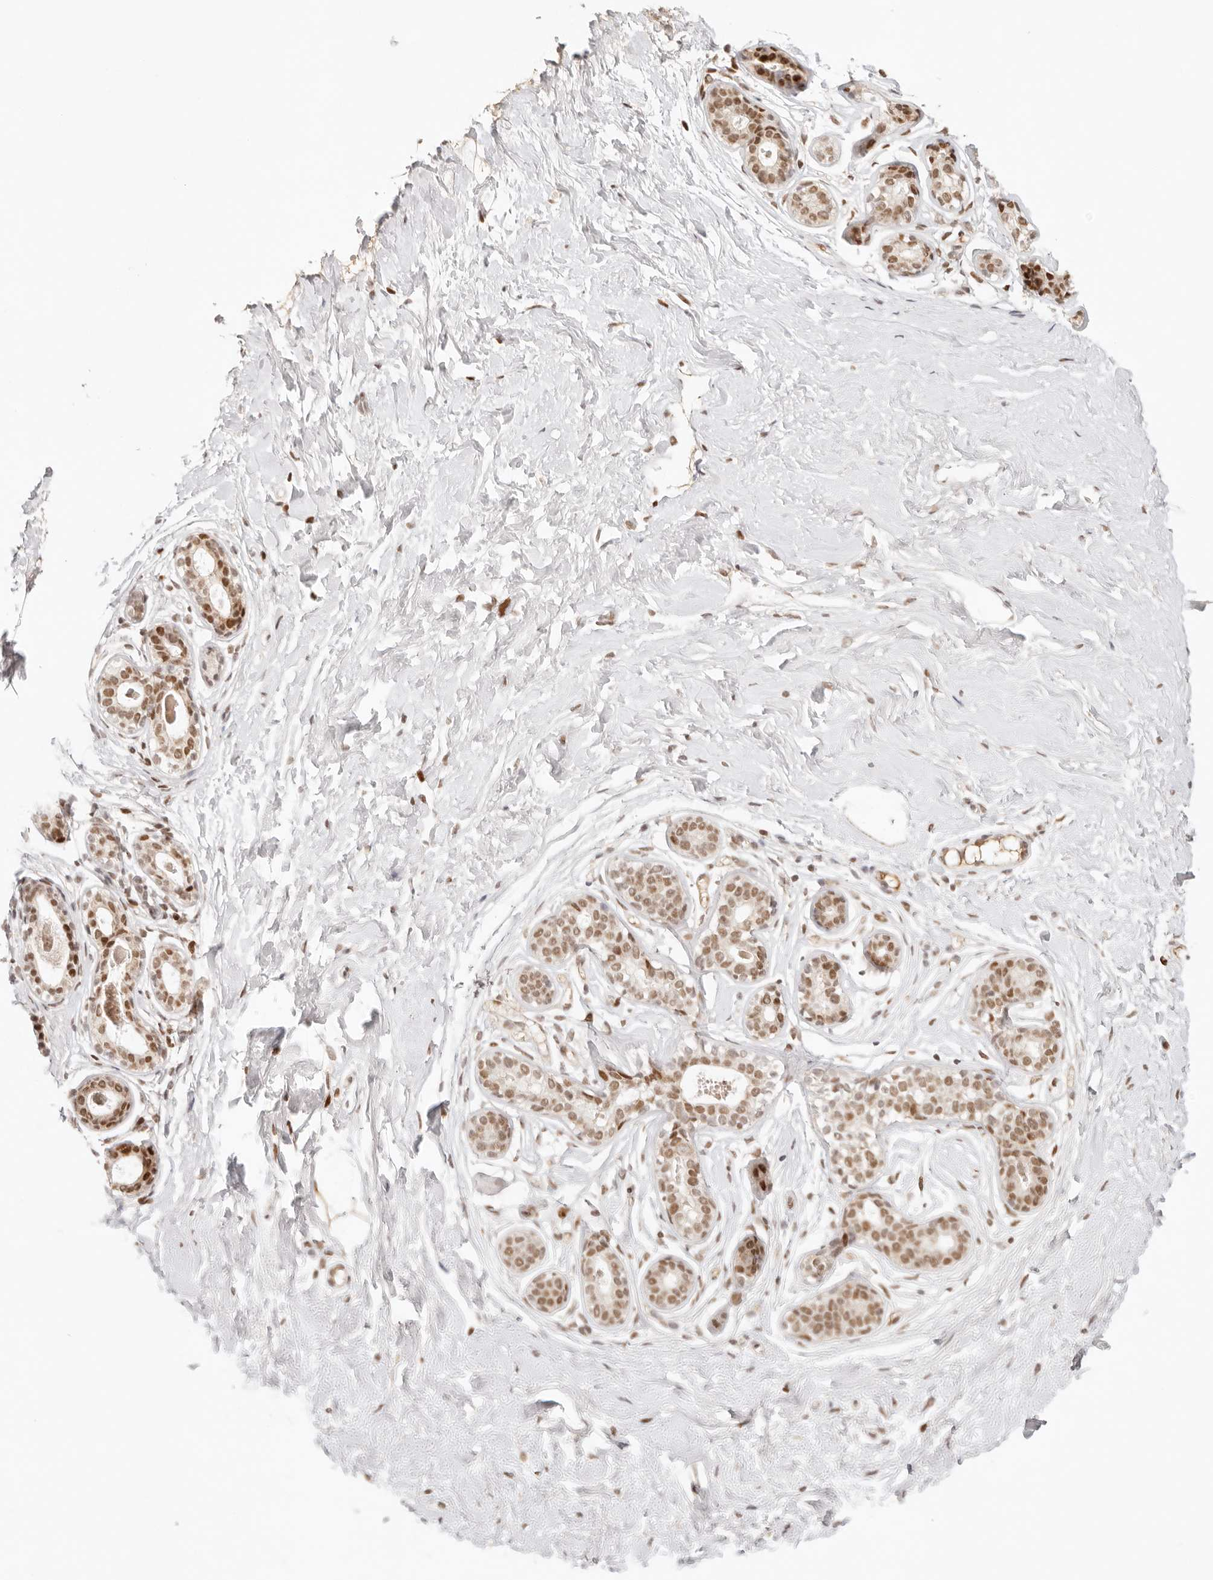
{"staining": {"intensity": "strong", "quantity": ">75%", "location": "cytoplasmic/membranous,nuclear"}, "tissue": "breast", "cell_type": "Adipocytes", "image_type": "normal", "snomed": [{"axis": "morphology", "description": "Normal tissue, NOS"}, {"axis": "morphology", "description": "Adenoma, NOS"}, {"axis": "topography", "description": "Breast"}], "caption": "Human breast stained with a brown dye displays strong cytoplasmic/membranous,nuclear positive expression in about >75% of adipocytes.", "gene": "HOXC5", "patient": {"sex": "female", "age": 23}}